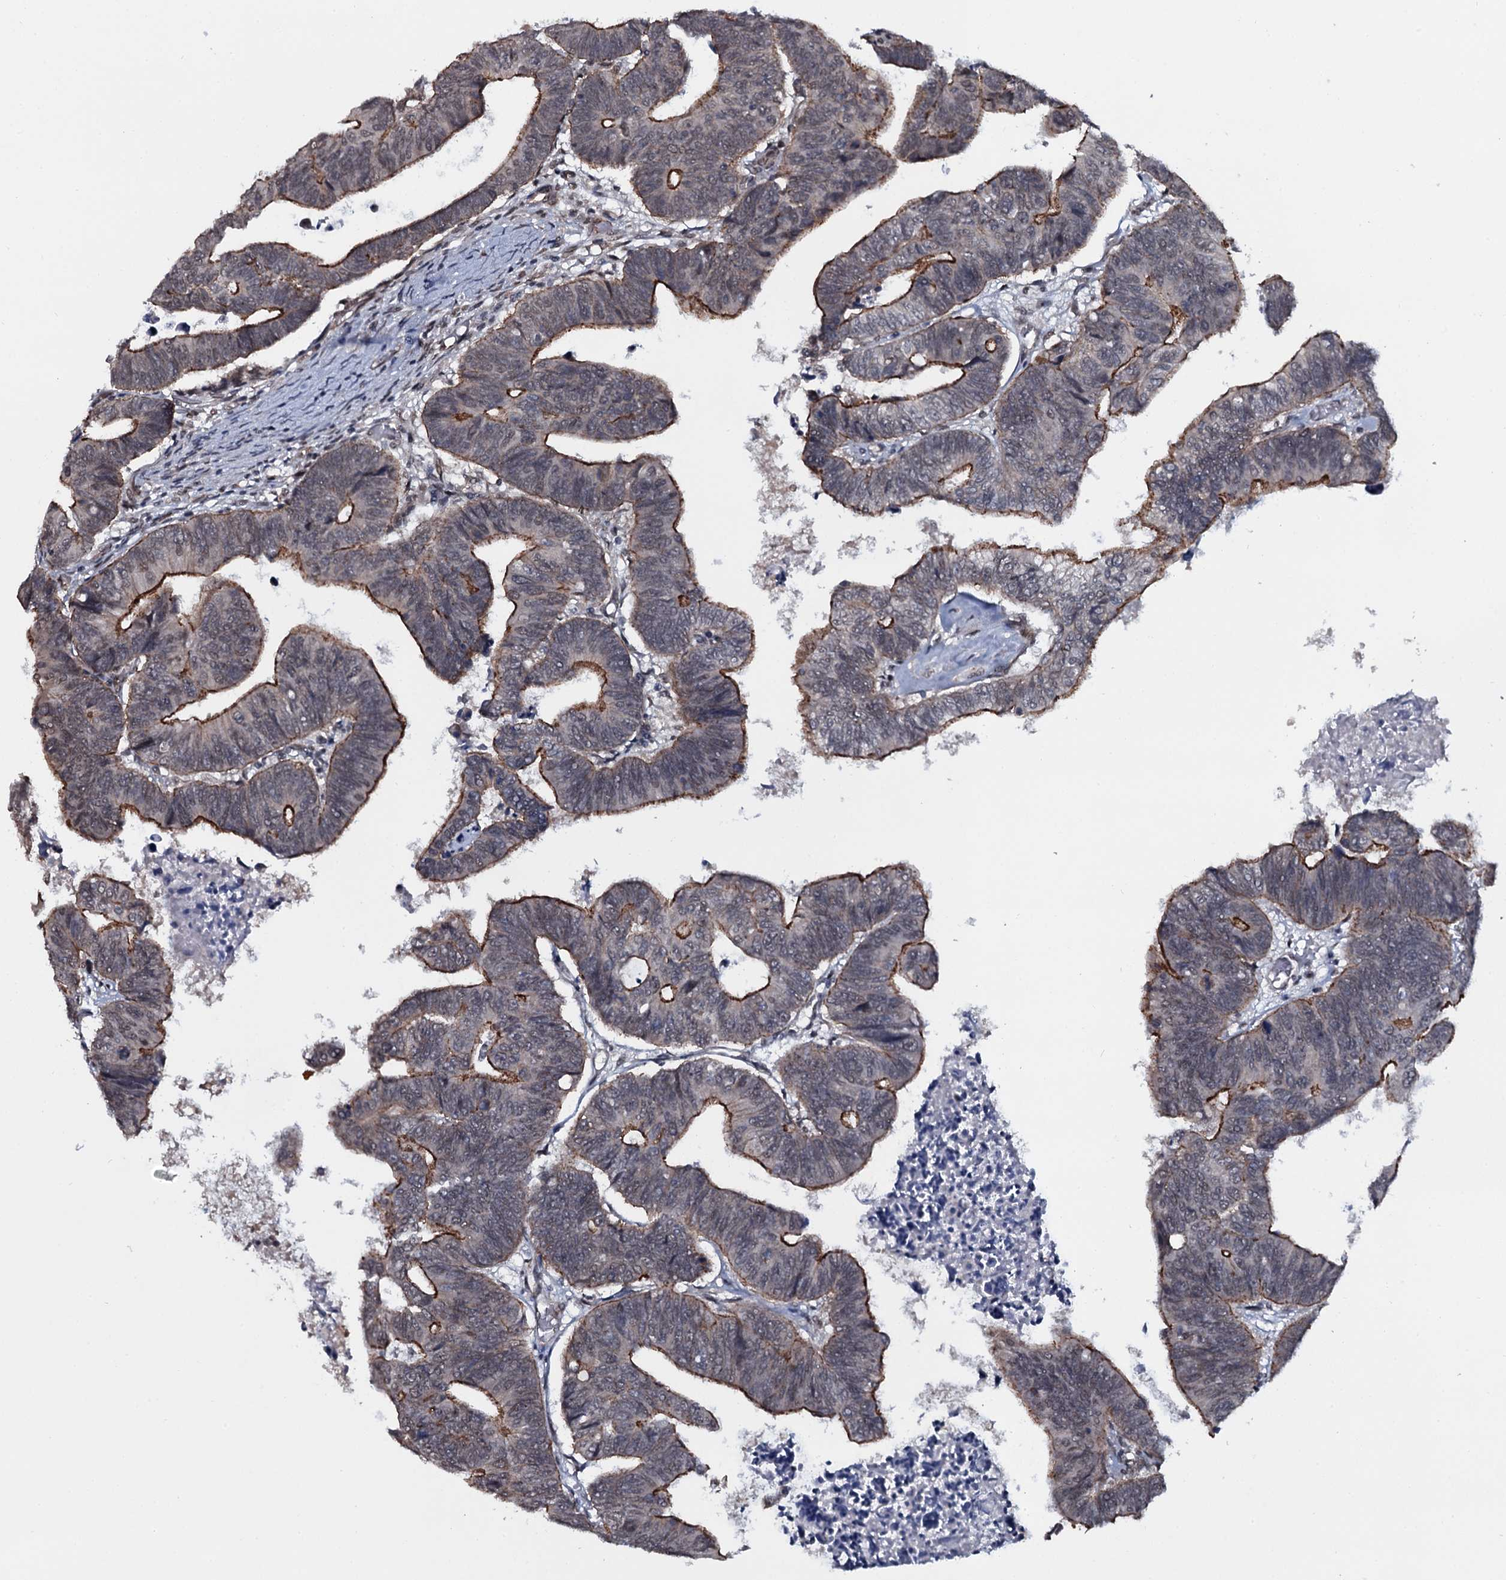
{"staining": {"intensity": "moderate", "quantity": ">75%", "location": "cytoplasmic/membranous"}, "tissue": "colorectal cancer", "cell_type": "Tumor cells", "image_type": "cancer", "snomed": [{"axis": "morphology", "description": "Adenocarcinoma, NOS"}, {"axis": "topography", "description": "Rectum"}], "caption": "Colorectal adenocarcinoma stained with a brown dye displays moderate cytoplasmic/membranous positive expression in about >75% of tumor cells.", "gene": "SH2D4B", "patient": {"sex": "female", "age": 65}}